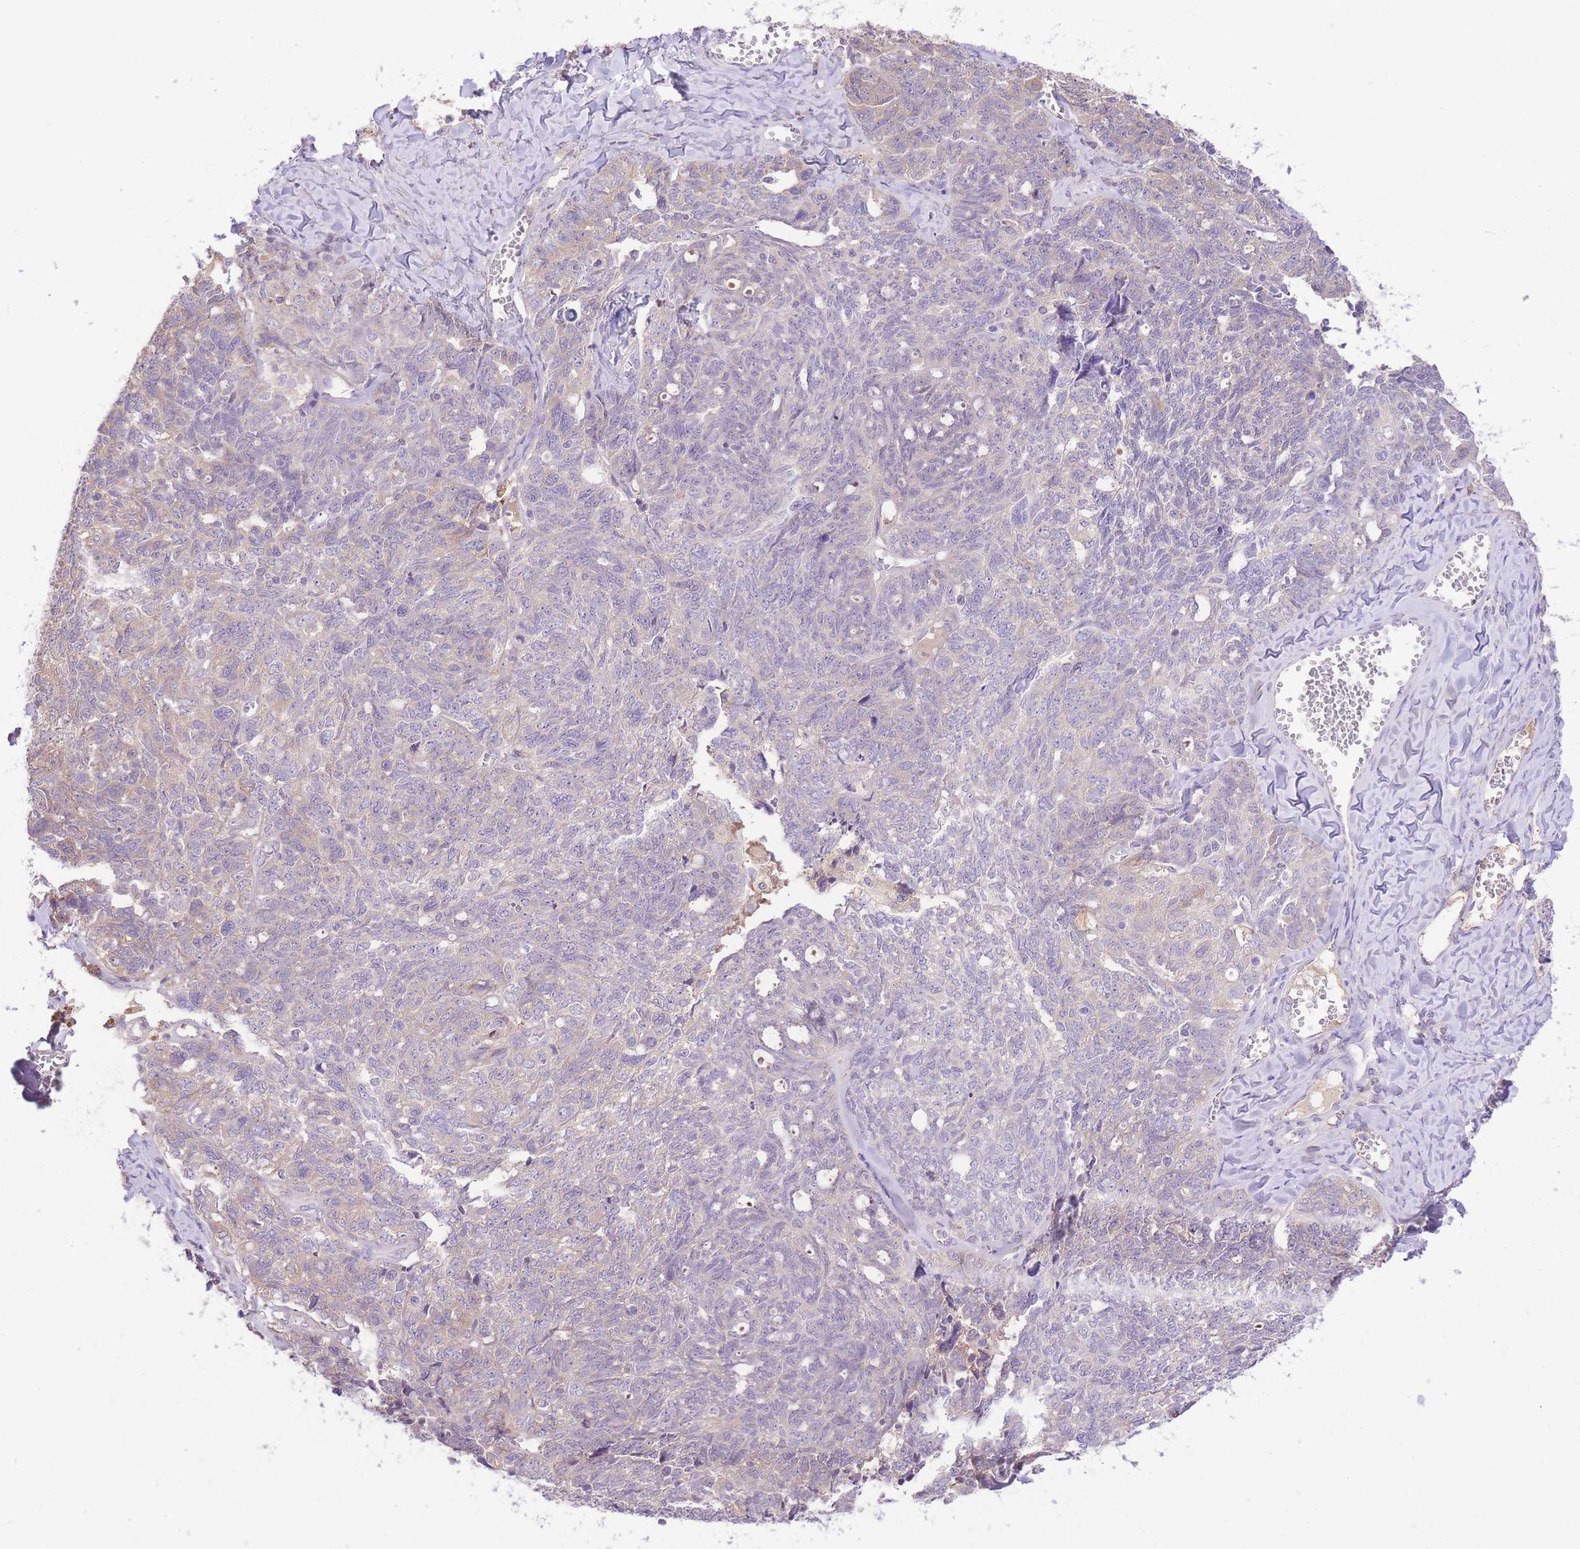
{"staining": {"intensity": "weak", "quantity": "<25%", "location": "cytoplasmic/membranous"}, "tissue": "ovarian cancer", "cell_type": "Tumor cells", "image_type": "cancer", "snomed": [{"axis": "morphology", "description": "Cystadenocarcinoma, serous, NOS"}, {"axis": "topography", "description": "Ovary"}], "caption": "Photomicrograph shows no protein staining in tumor cells of serous cystadenocarcinoma (ovarian) tissue.", "gene": "LIPH", "patient": {"sex": "female", "age": 79}}